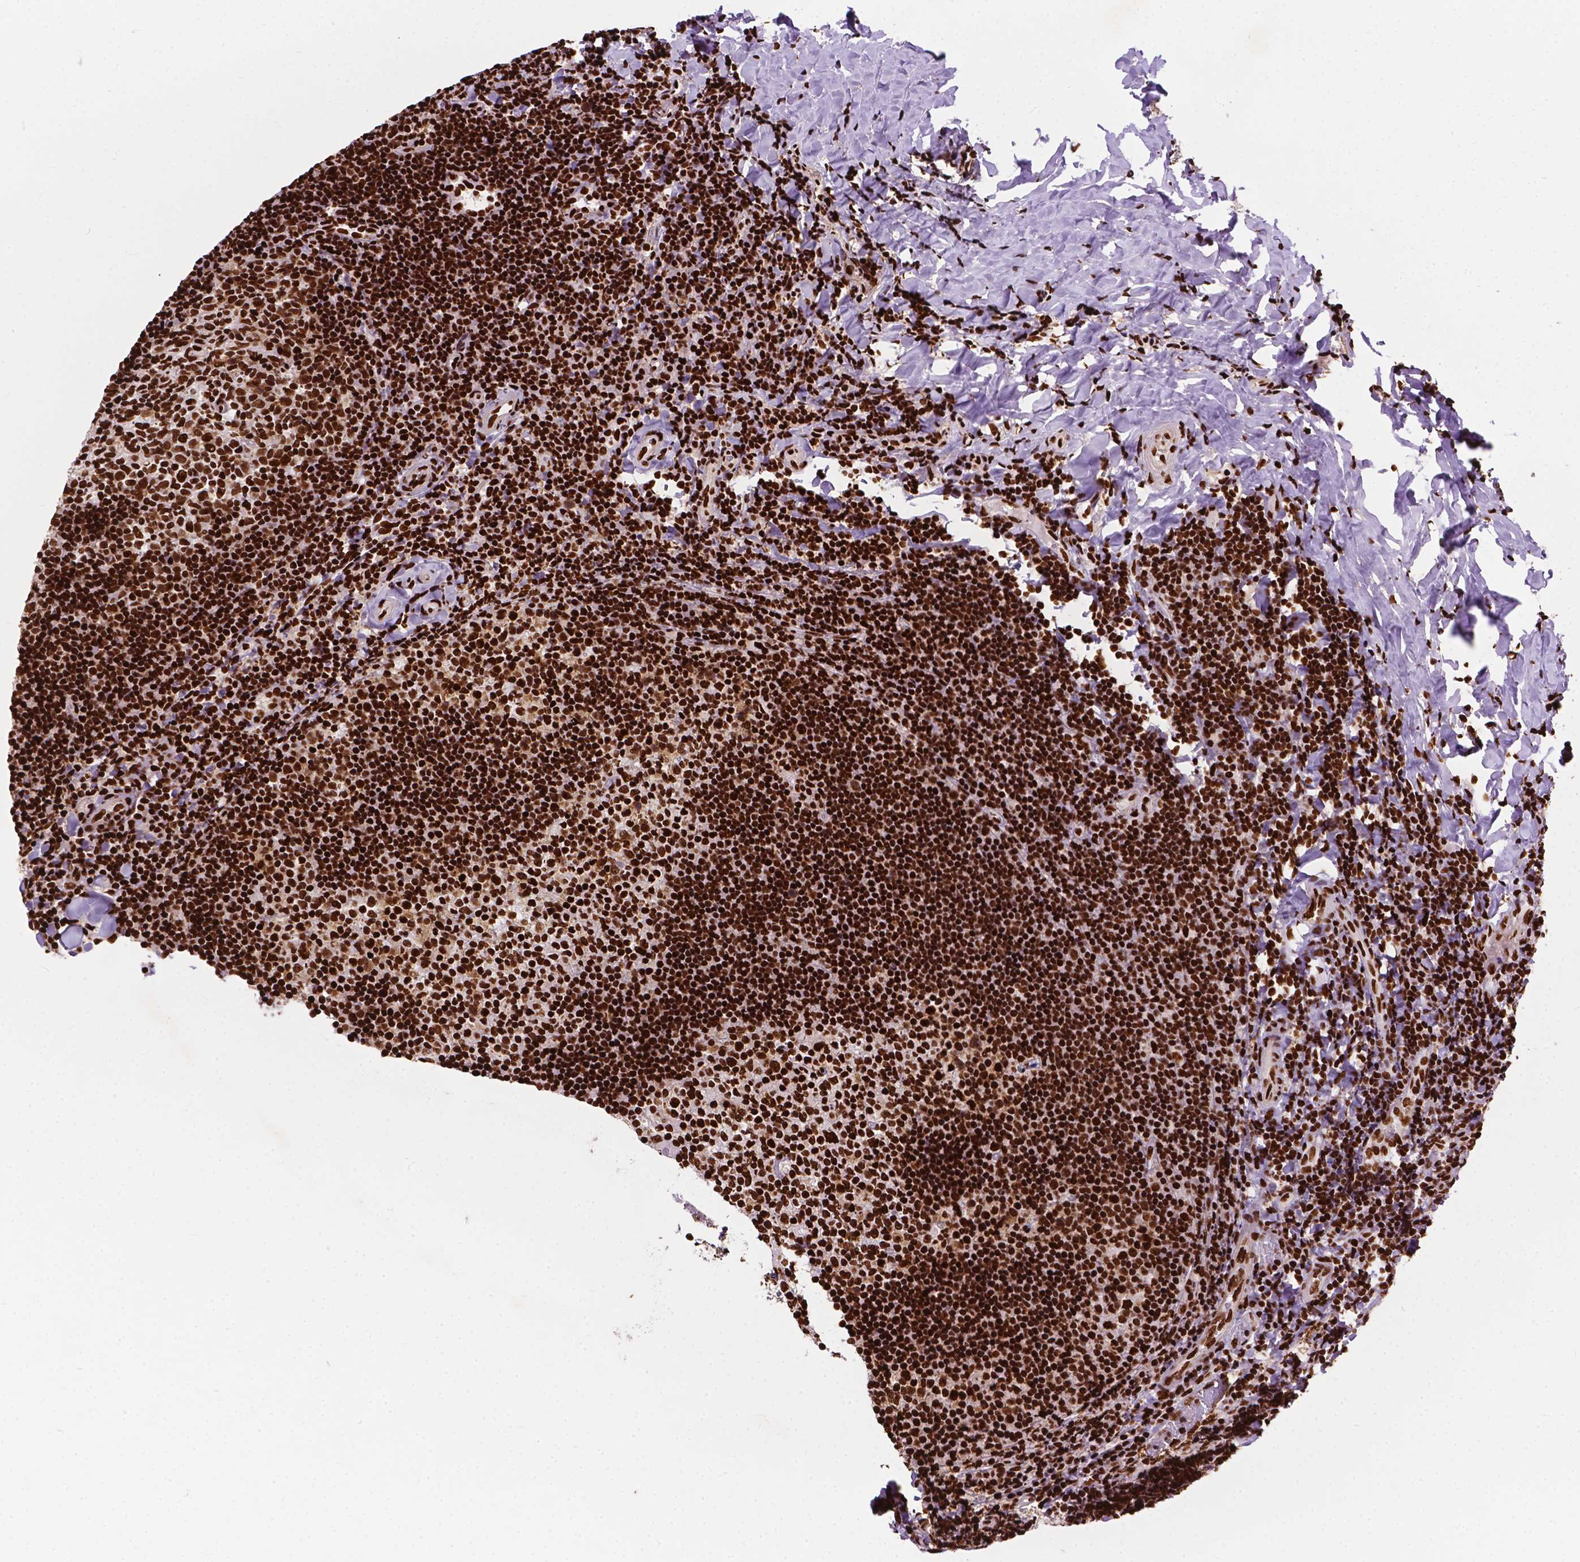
{"staining": {"intensity": "strong", "quantity": ">75%", "location": "nuclear"}, "tissue": "tonsil", "cell_type": "Germinal center cells", "image_type": "normal", "snomed": [{"axis": "morphology", "description": "Normal tissue, NOS"}, {"axis": "topography", "description": "Tonsil"}], "caption": "High-power microscopy captured an immunohistochemistry image of normal tonsil, revealing strong nuclear staining in about >75% of germinal center cells.", "gene": "SMIM5", "patient": {"sex": "female", "age": 10}}